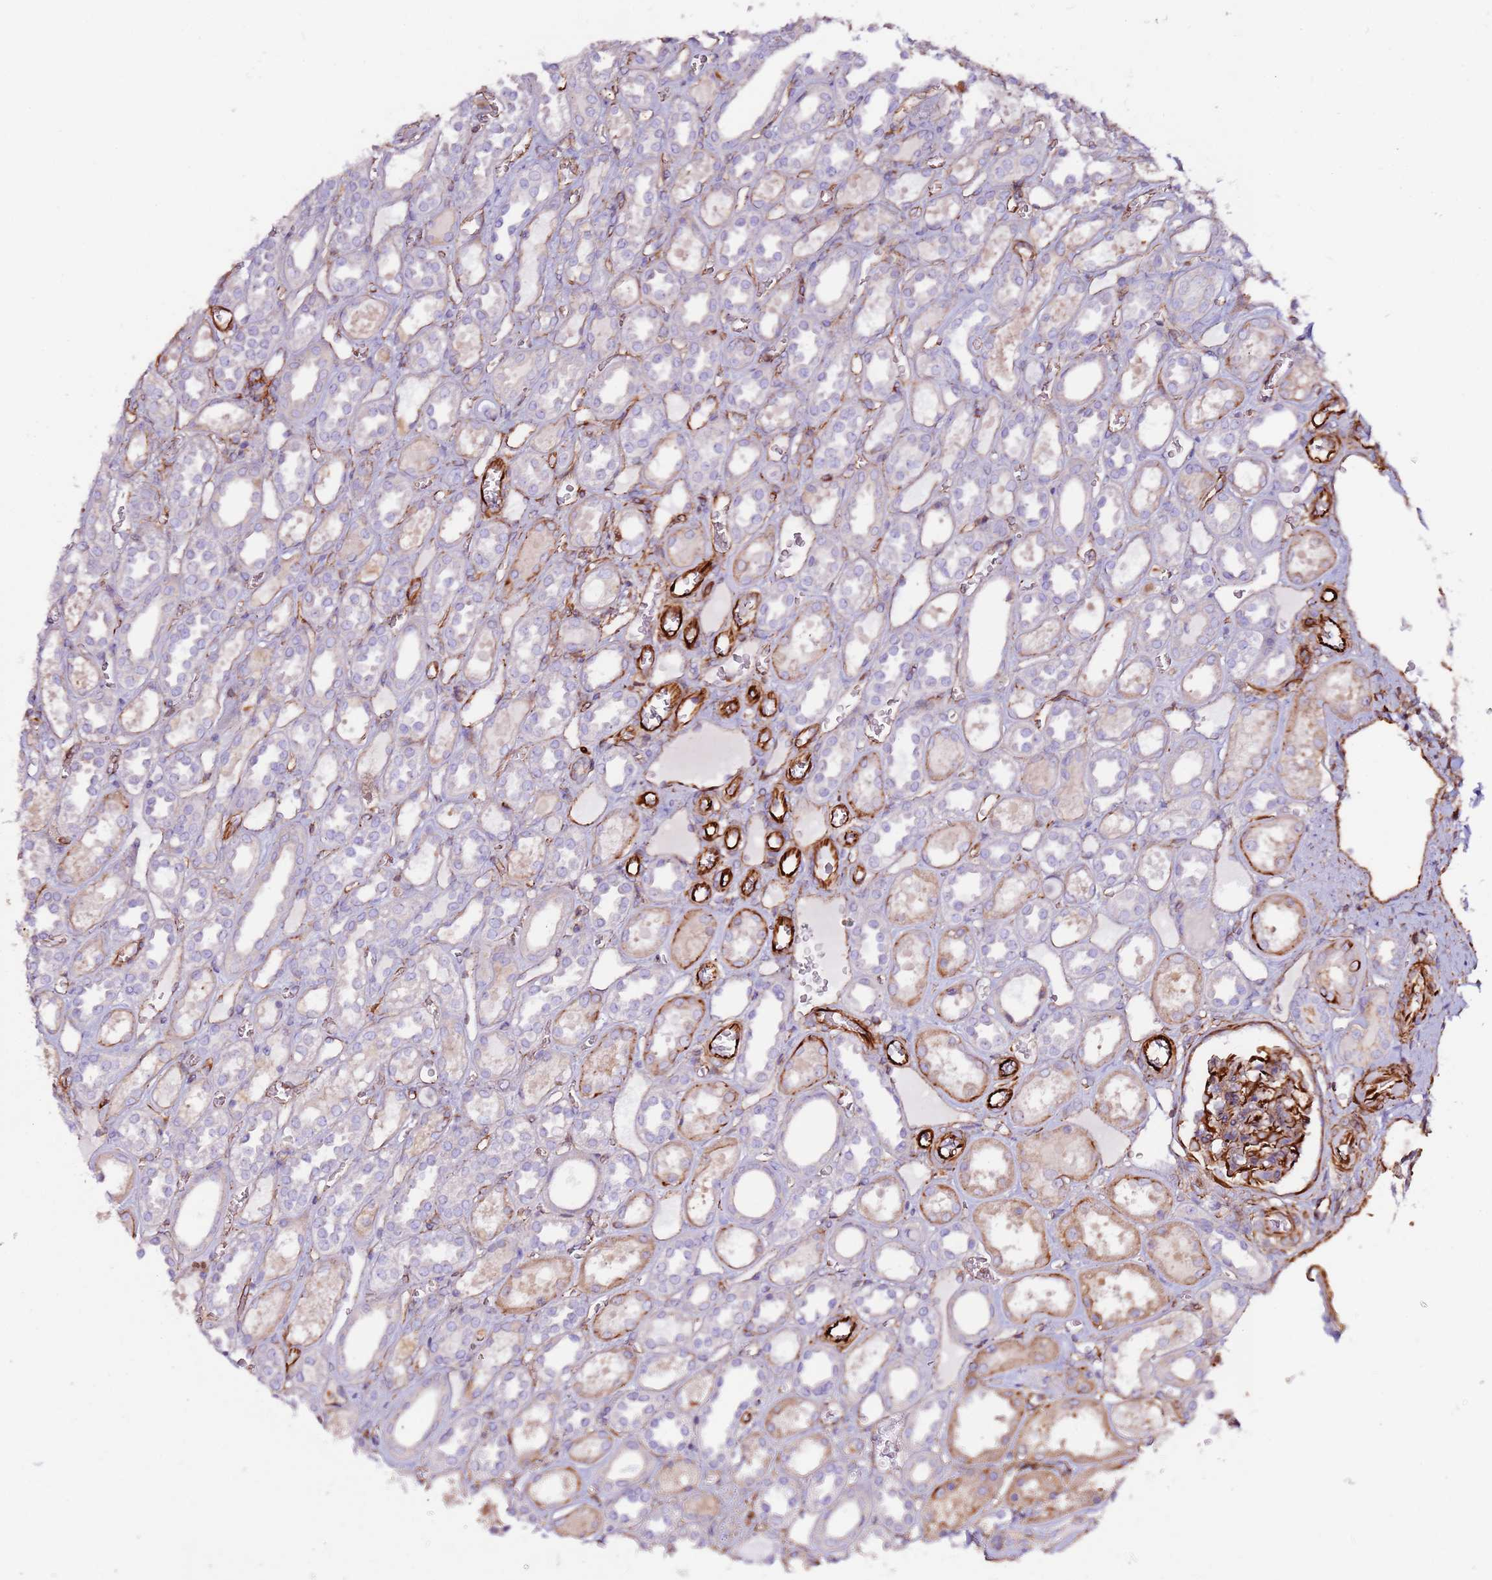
{"staining": {"intensity": "moderate", "quantity": "25%-75%", "location": "cytoplasmic/membranous"}, "tissue": "kidney", "cell_type": "Cells in glomeruli", "image_type": "normal", "snomed": [{"axis": "morphology", "description": "Normal tissue, NOS"}, {"axis": "topography", "description": "Kidney"}], "caption": "Protein staining displays moderate cytoplasmic/membranous positivity in approximately 25%-75% of cells in glomeruli in benign kidney. (brown staining indicates protein expression, while blue staining denotes nuclei).", "gene": "MRGPRE", "patient": {"sex": "female", "age": 41}}